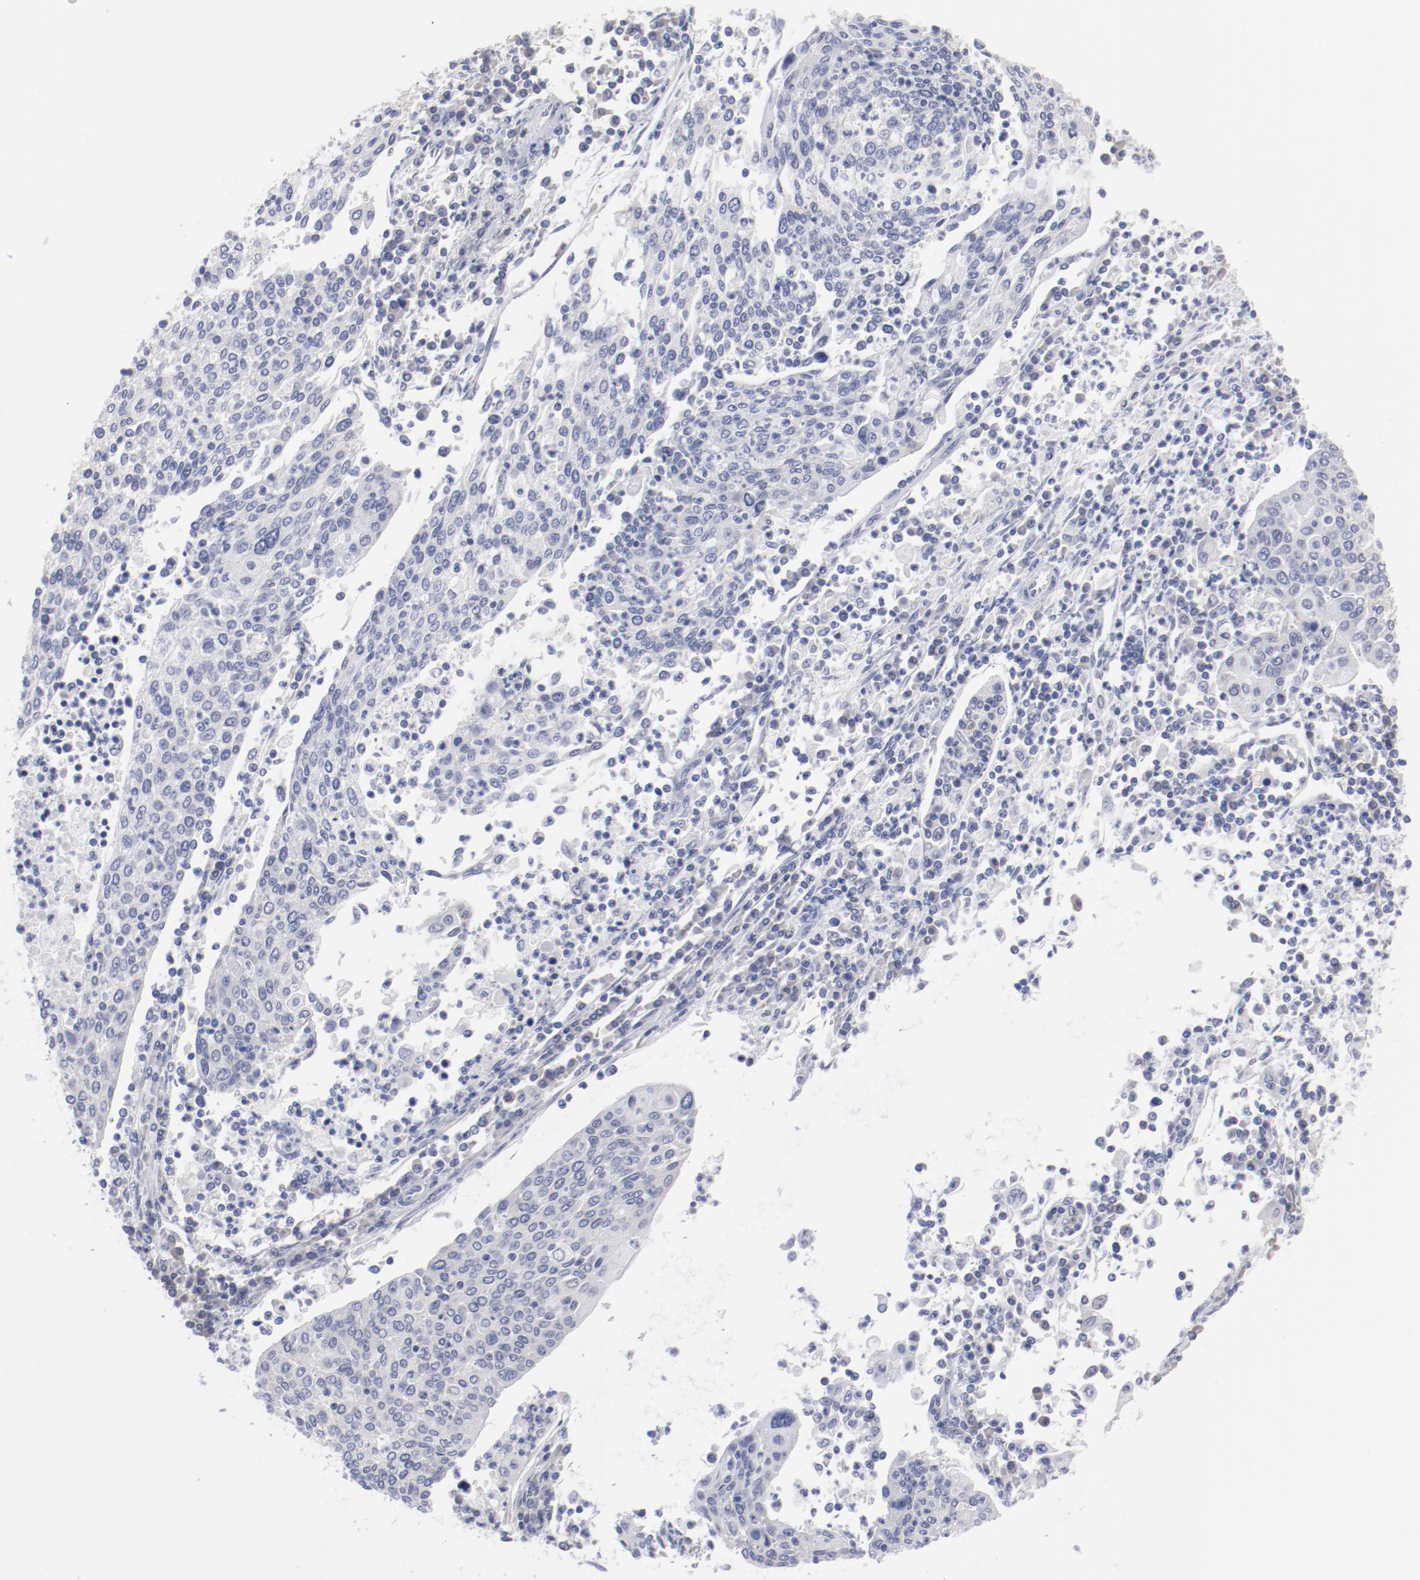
{"staining": {"intensity": "negative", "quantity": "none", "location": "none"}, "tissue": "cervical cancer", "cell_type": "Tumor cells", "image_type": "cancer", "snomed": [{"axis": "morphology", "description": "Squamous cell carcinoma, NOS"}, {"axis": "topography", "description": "Cervix"}], "caption": "Protein analysis of squamous cell carcinoma (cervical) displays no significant expression in tumor cells. (Brightfield microscopy of DAB (3,3'-diaminobenzidine) IHC at high magnification).", "gene": "CPE", "patient": {"sex": "female", "age": 40}}